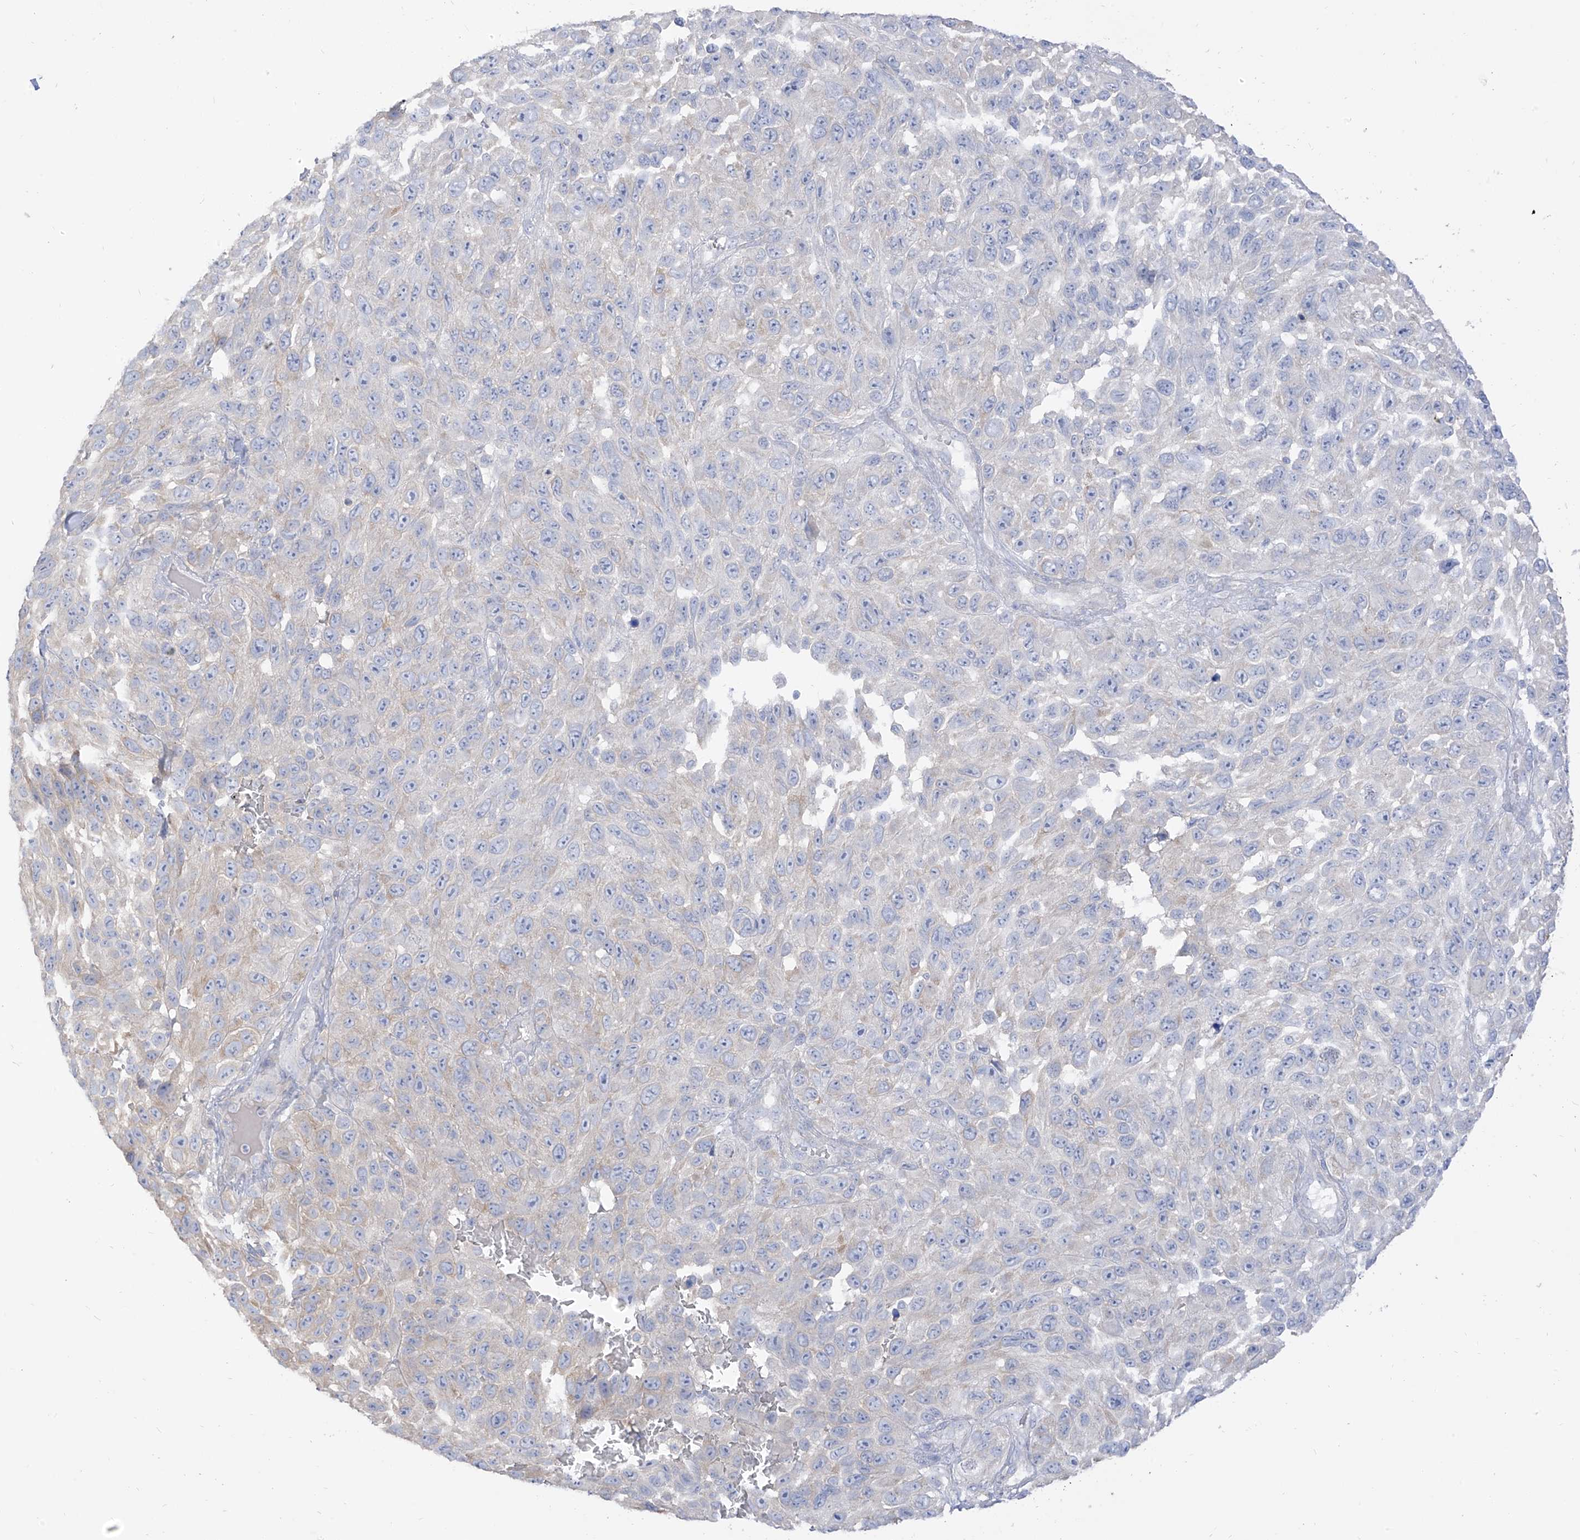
{"staining": {"intensity": "negative", "quantity": "none", "location": "none"}, "tissue": "melanoma", "cell_type": "Tumor cells", "image_type": "cancer", "snomed": [{"axis": "morphology", "description": "Malignant melanoma, NOS"}, {"axis": "topography", "description": "Skin"}], "caption": "Tumor cells are negative for brown protein staining in melanoma. (DAB (3,3'-diaminobenzidine) immunohistochemistry (IHC) with hematoxylin counter stain).", "gene": "ARHGEF40", "patient": {"sex": "female", "age": 96}}